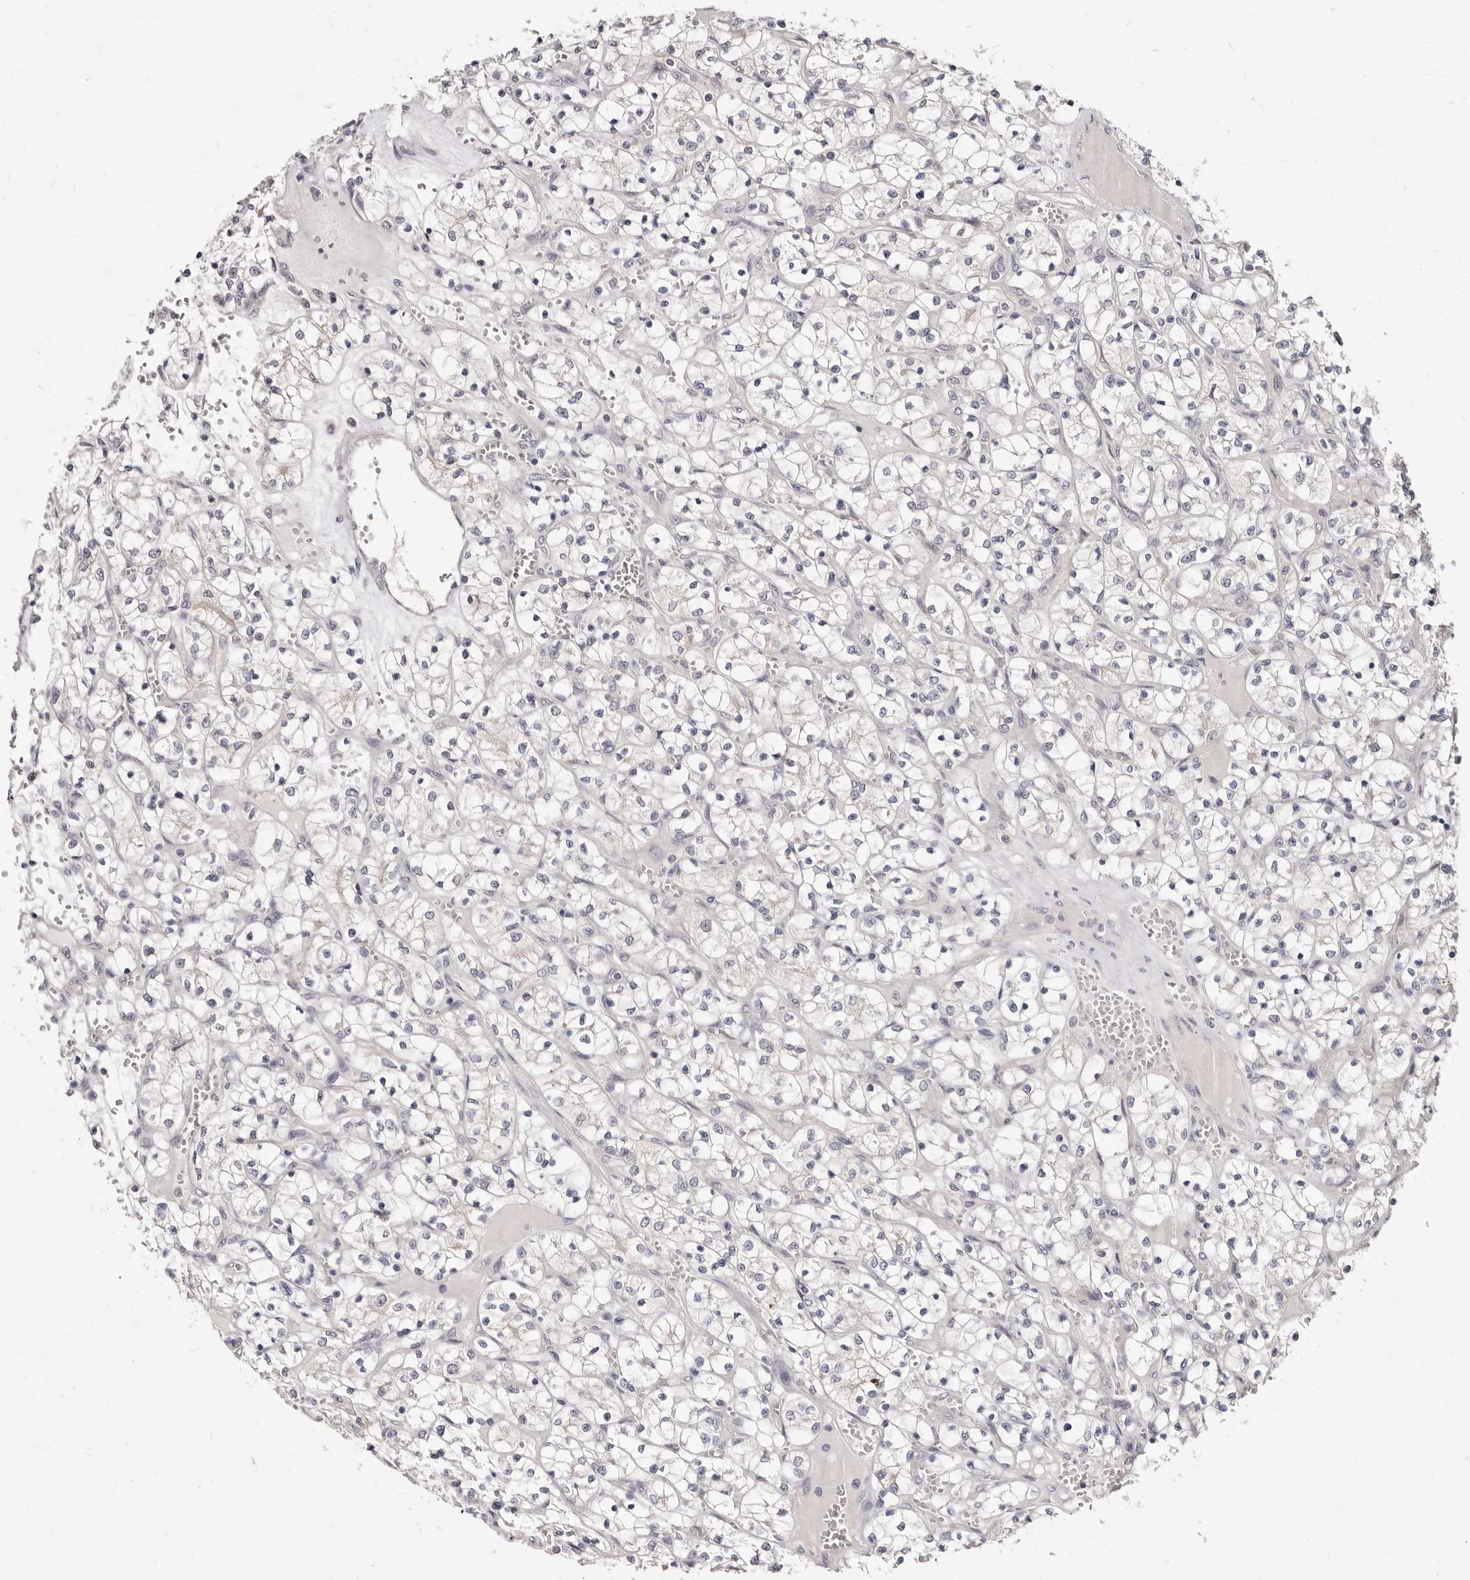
{"staining": {"intensity": "negative", "quantity": "none", "location": "none"}, "tissue": "renal cancer", "cell_type": "Tumor cells", "image_type": "cancer", "snomed": [{"axis": "morphology", "description": "Adenocarcinoma, NOS"}, {"axis": "topography", "description": "Kidney"}], "caption": "This is an immunohistochemistry (IHC) histopathology image of renal cancer. There is no expression in tumor cells.", "gene": "KLHL4", "patient": {"sex": "female", "age": 69}}